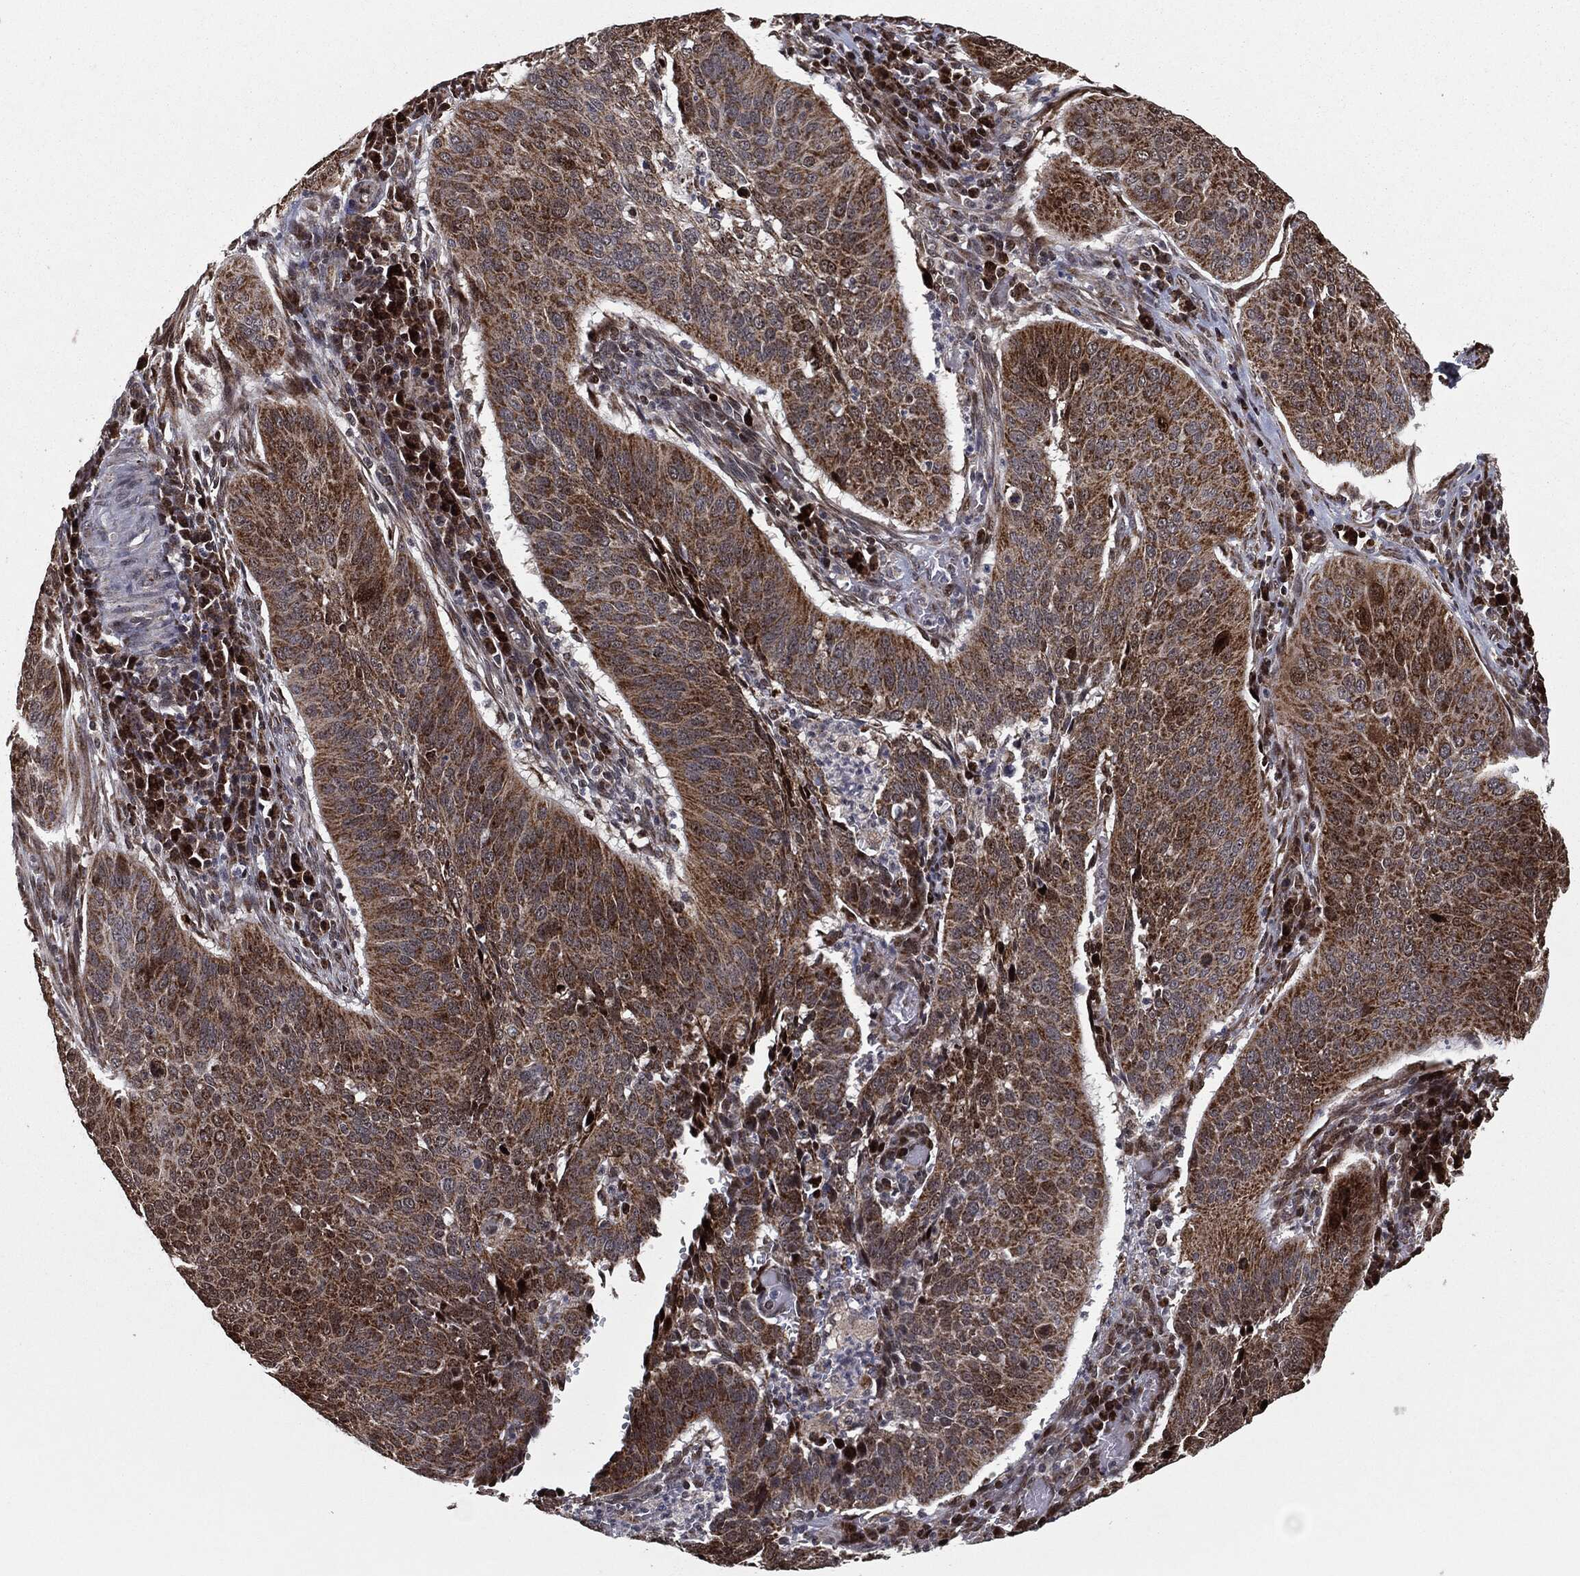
{"staining": {"intensity": "strong", "quantity": "25%-75%", "location": "cytoplasmic/membranous"}, "tissue": "cervical cancer", "cell_type": "Tumor cells", "image_type": "cancer", "snomed": [{"axis": "morphology", "description": "Normal tissue, NOS"}, {"axis": "morphology", "description": "Squamous cell carcinoma, NOS"}, {"axis": "topography", "description": "Cervix"}], "caption": "Immunohistochemistry (IHC) histopathology image of human cervical squamous cell carcinoma stained for a protein (brown), which shows high levels of strong cytoplasmic/membranous staining in about 25%-75% of tumor cells.", "gene": "CHCHD2", "patient": {"sex": "female", "age": 39}}